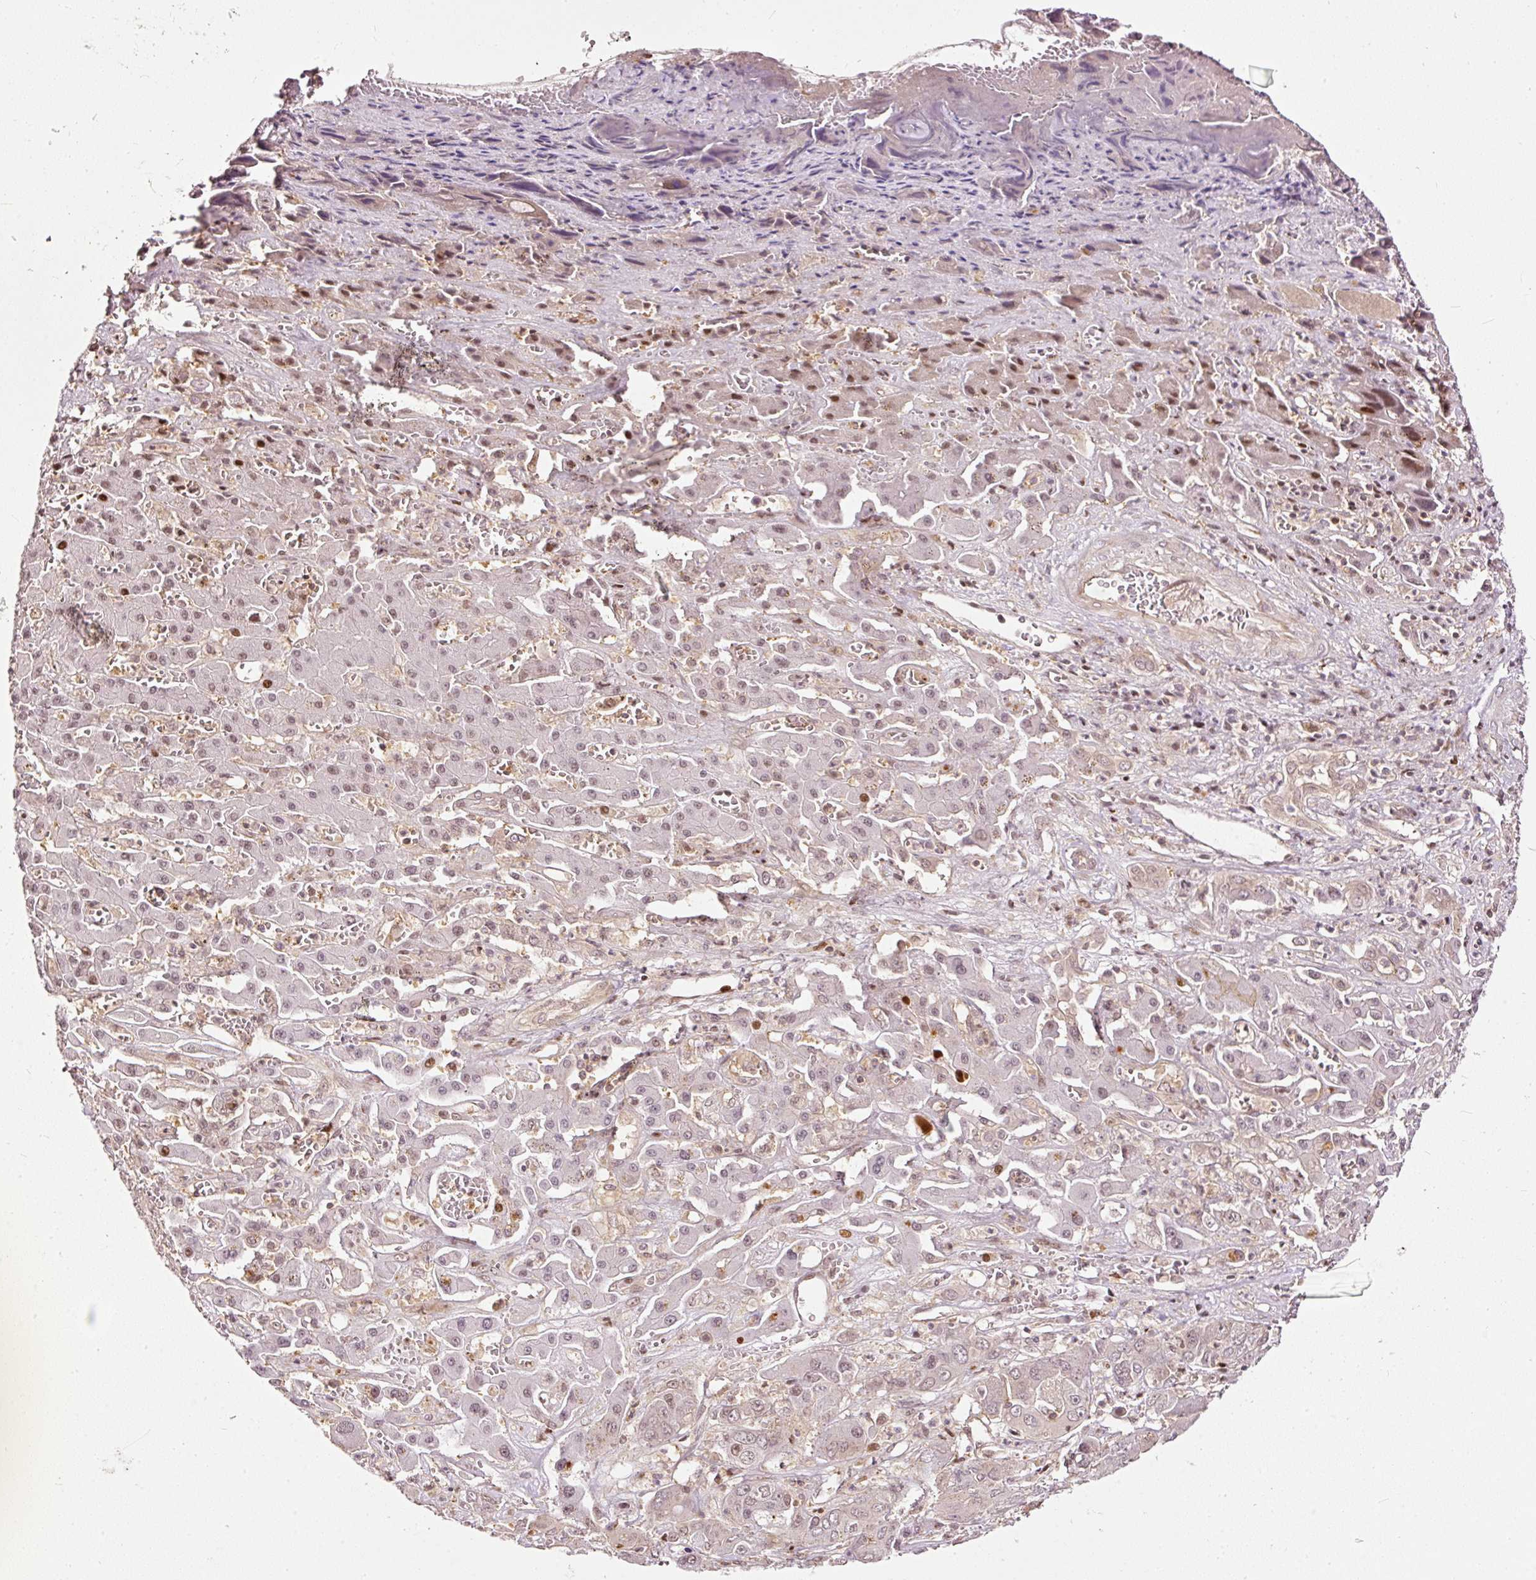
{"staining": {"intensity": "weak", "quantity": "<25%", "location": "nuclear"}, "tissue": "liver cancer", "cell_type": "Tumor cells", "image_type": "cancer", "snomed": [{"axis": "morphology", "description": "Cholangiocarcinoma"}, {"axis": "topography", "description": "Liver"}], "caption": "There is no significant positivity in tumor cells of cholangiocarcinoma (liver). Brightfield microscopy of IHC stained with DAB (brown) and hematoxylin (blue), captured at high magnification.", "gene": "ZNF778", "patient": {"sex": "male", "age": 67}}